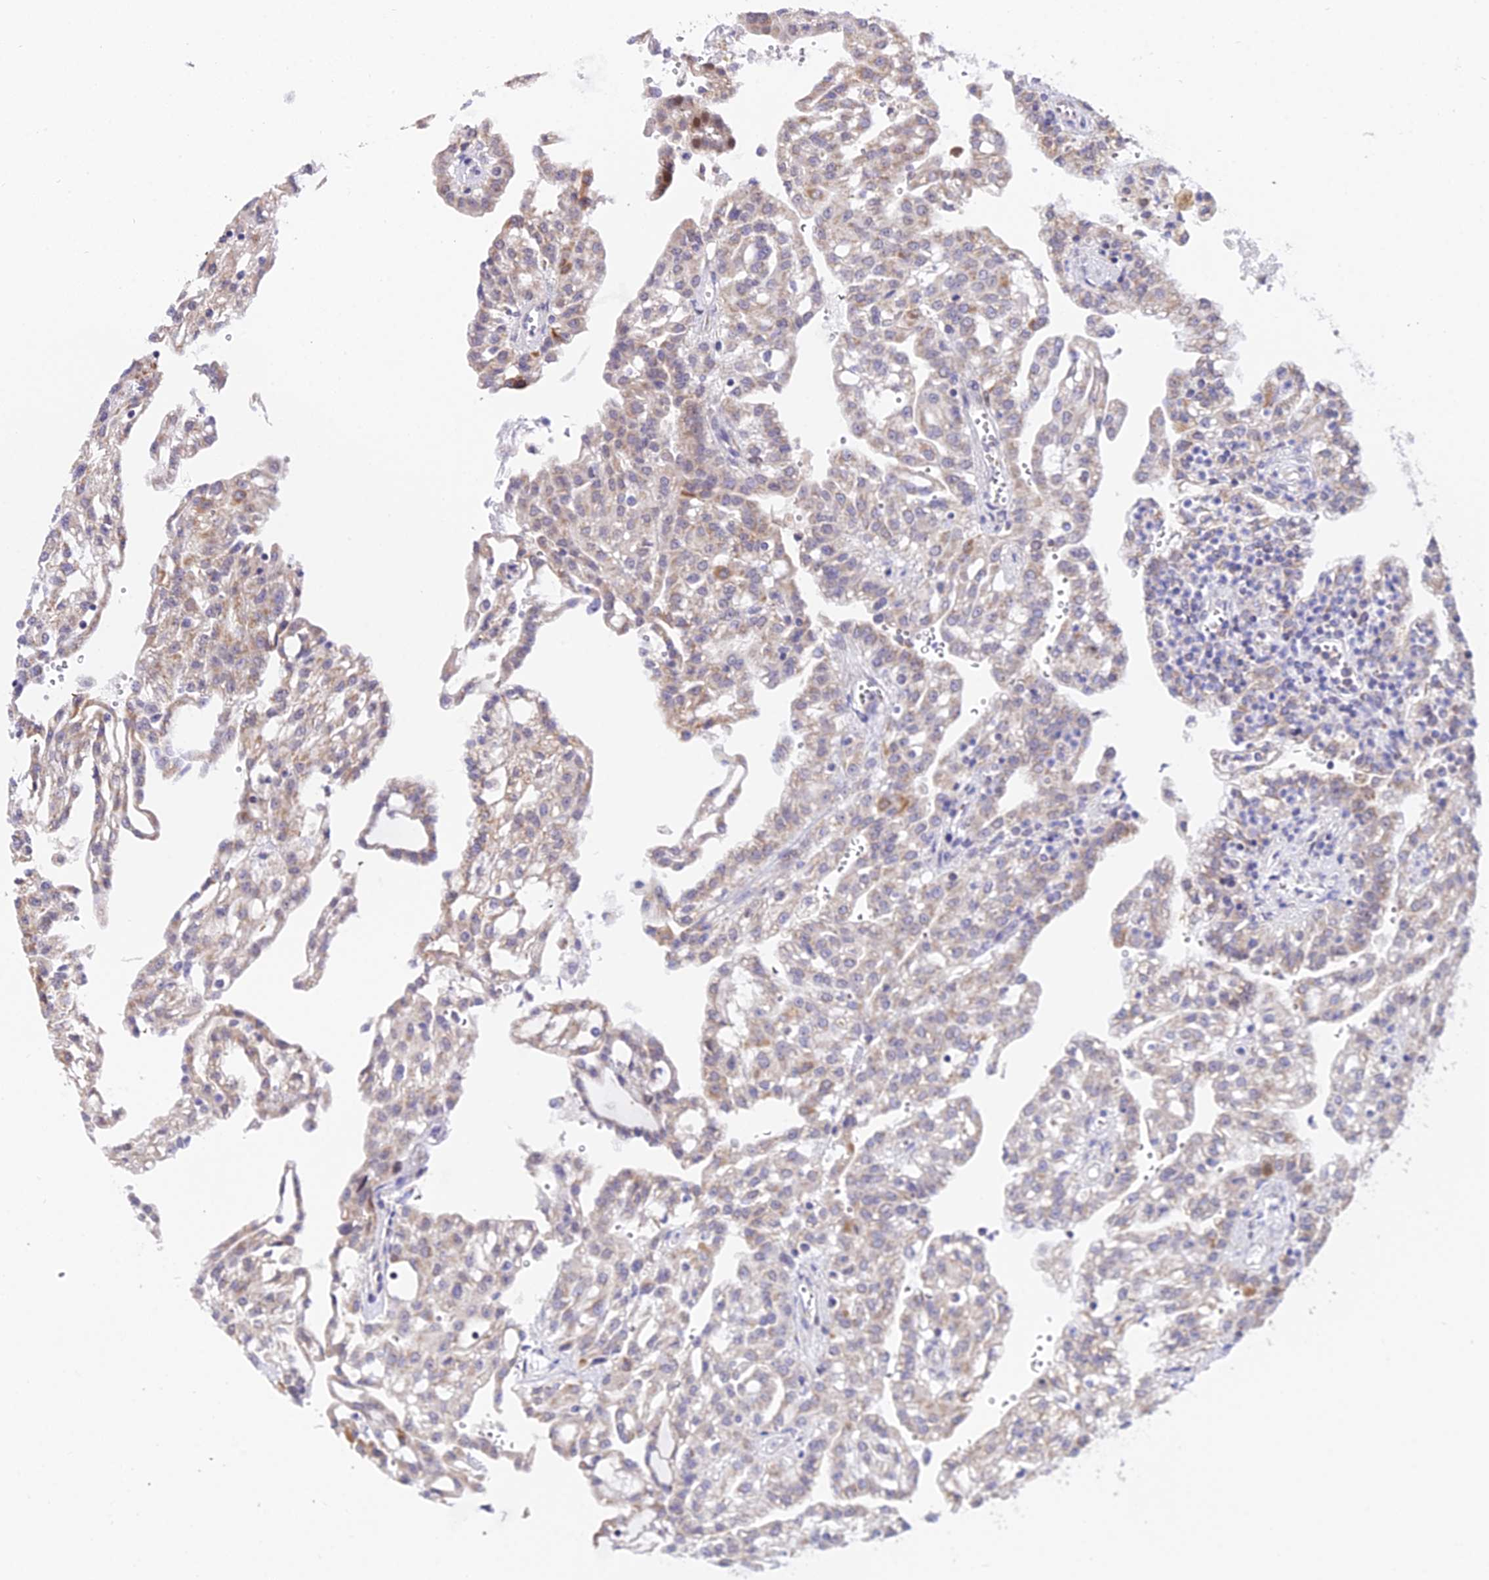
{"staining": {"intensity": "weak", "quantity": "25%-75%", "location": "cytoplasmic/membranous"}, "tissue": "renal cancer", "cell_type": "Tumor cells", "image_type": "cancer", "snomed": [{"axis": "morphology", "description": "Adenocarcinoma, NOS"}, {"axis": "topography", "description": "Kidney"}], "caption": "A histopathology image showing weak cytoplasmic/membranous positivity in about 25%-75% of tumor cells in renal cancer (adenocarcinoma), as visualized by brown immunohistochemical staining.", "gene": "ATP5PB", "patient": {"sex": "male", "age": 63}}